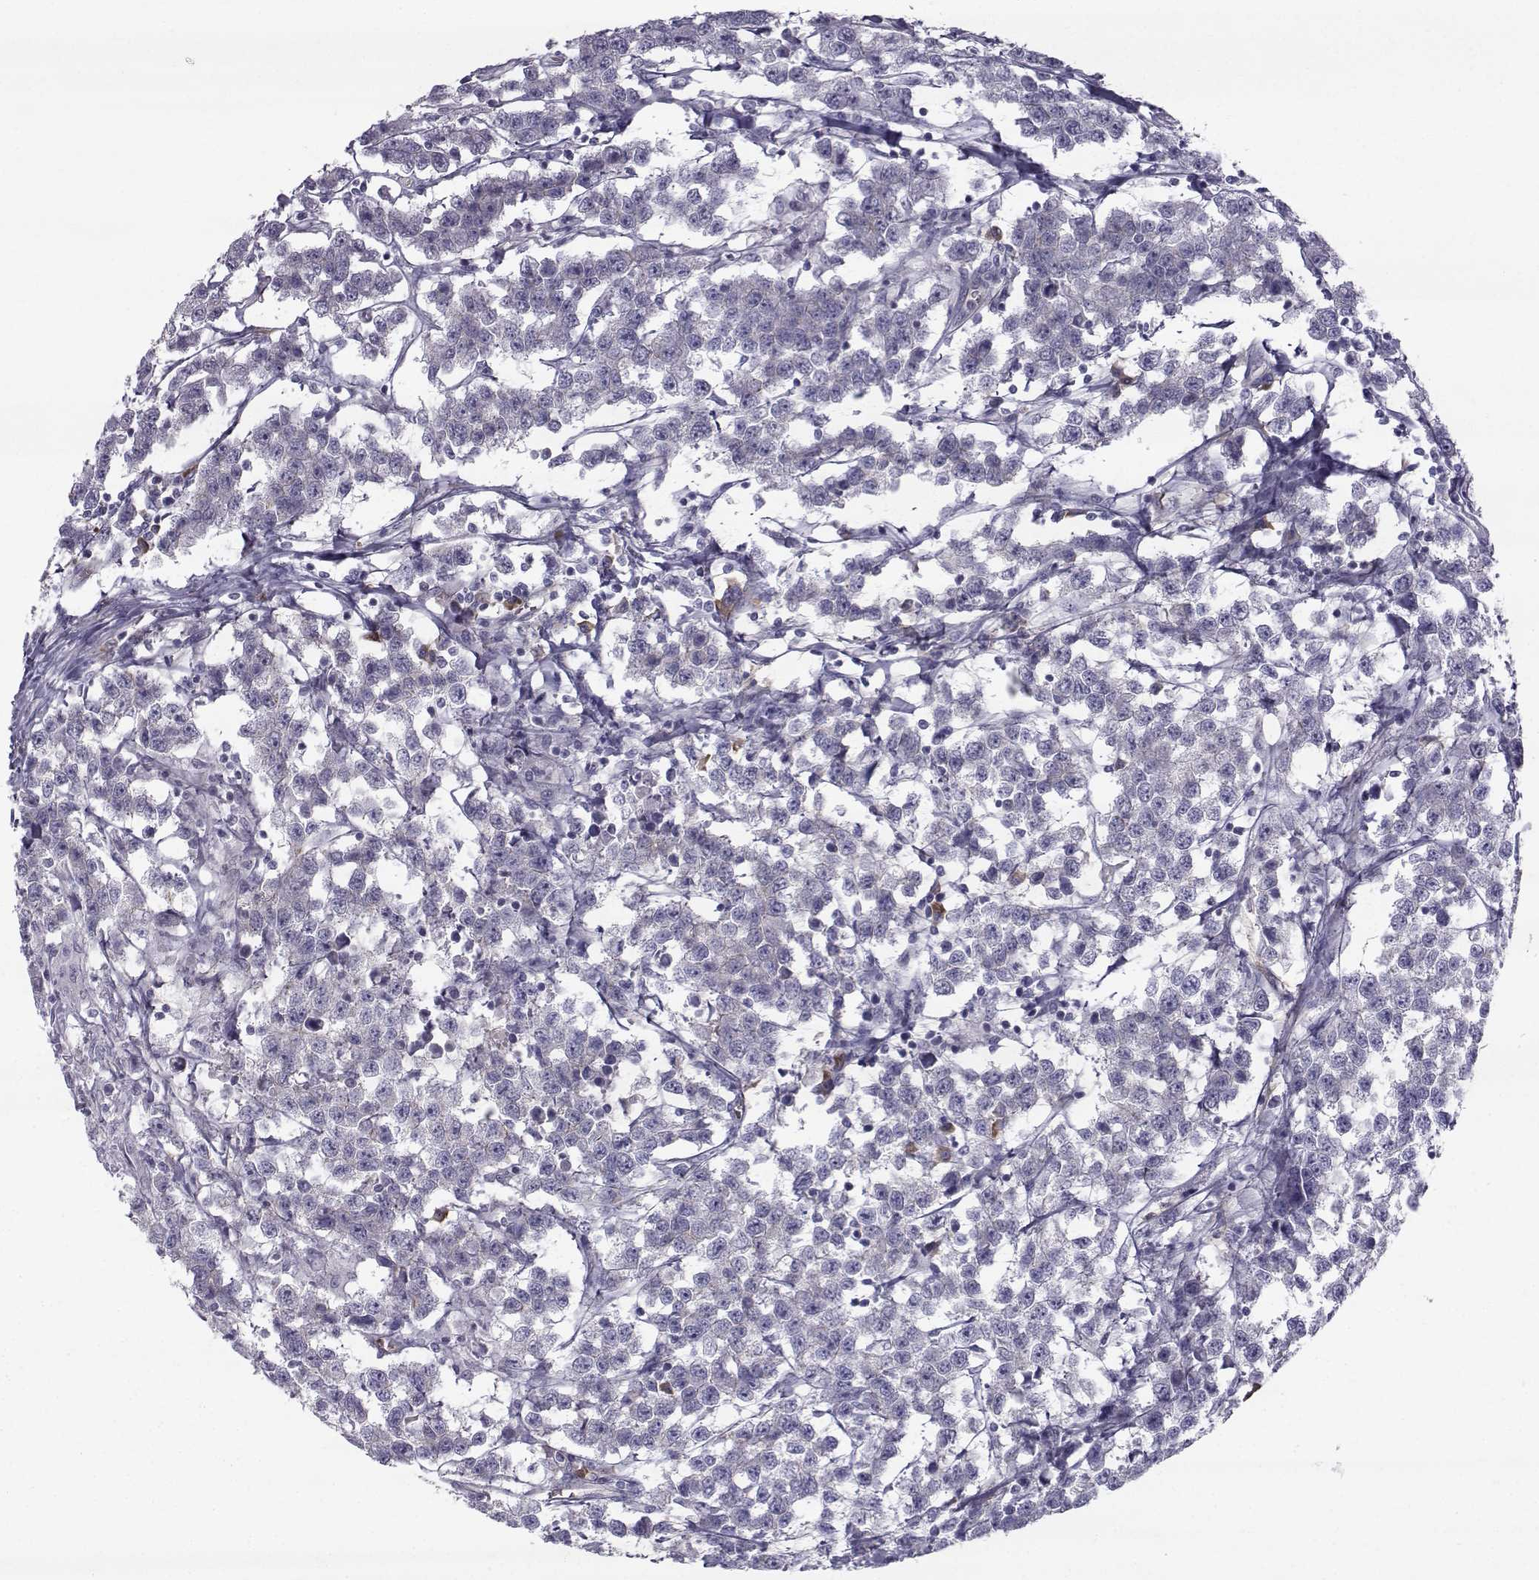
{"staining": {"intensity": "weak", "quantity": "<25%", "location": "cytoplasmic/membranous"}, "tissue": "testis cancer", "cell_type": "Tumor cells", "image_type": "cancer", "snomed": [{"axis": "morphology", "description": "Seminoma, NOS"}, {"axis": "topography", "description": "Testis"}], "caption": "DAB (3,3'-diaminobenzidine) immunohistochemical staining of human testis cancer demonstrates no significant staining in tumor cells.", "gene": "QPCT", "patient": {"sex": "male", "age": 59}}